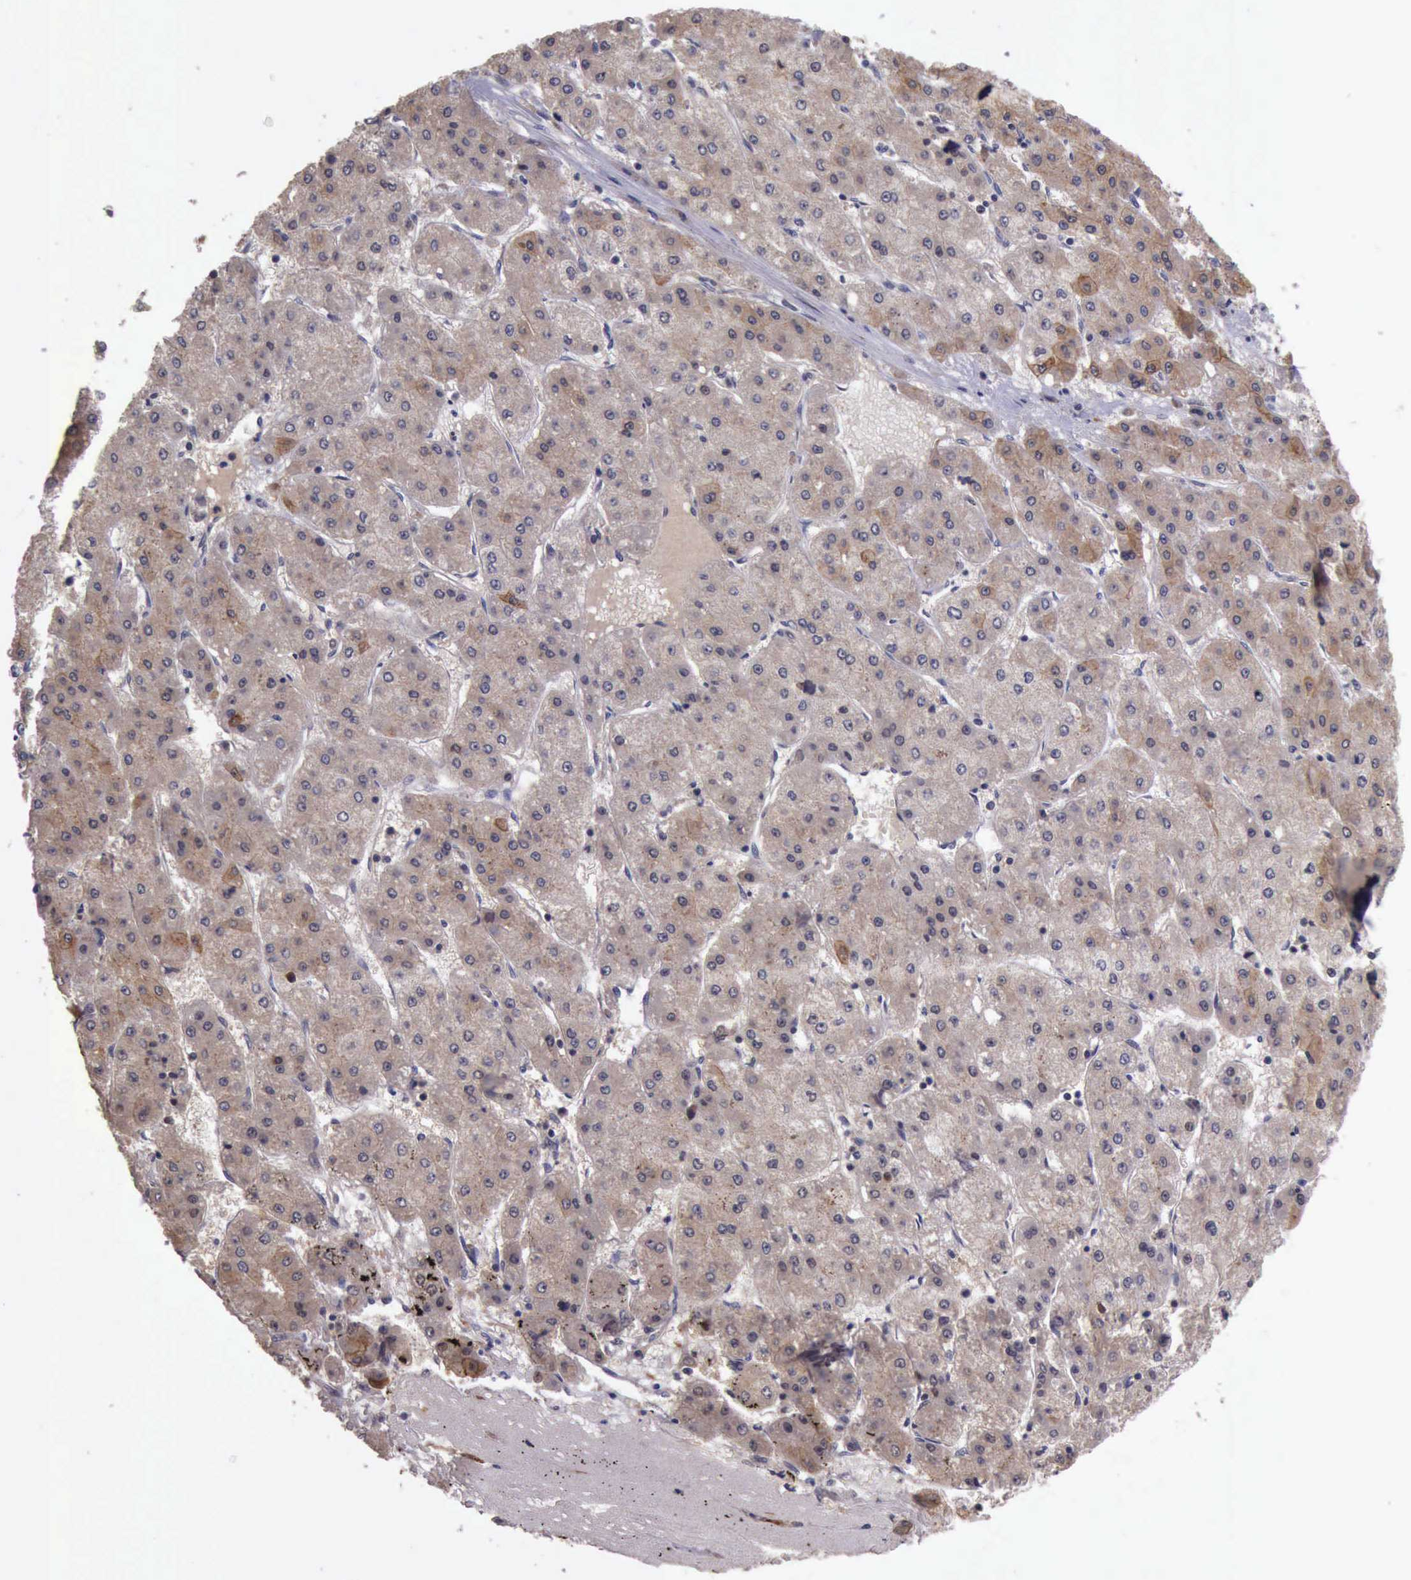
{"staining": {"intensity": "weak", "quantity": "<25%", "location": "cytoplasmic/membranous"}, "tissue": "liver cancer", "cell_type": "Tumor cells", "image_type": "cancer", "snomed": [{"axis": "morphology", "description": "Carcinoma, Hepatocellular, NOS"}, {"axis": "topography", "description": "Liver"}], "caption": "Tumor cells are negative for protein expression in human liver cancer (hepatocellular carcinoma). (DAB IHC, high magnification).", "gene": "RAB39B", "patient": {"sex": "female", "age": 52}}